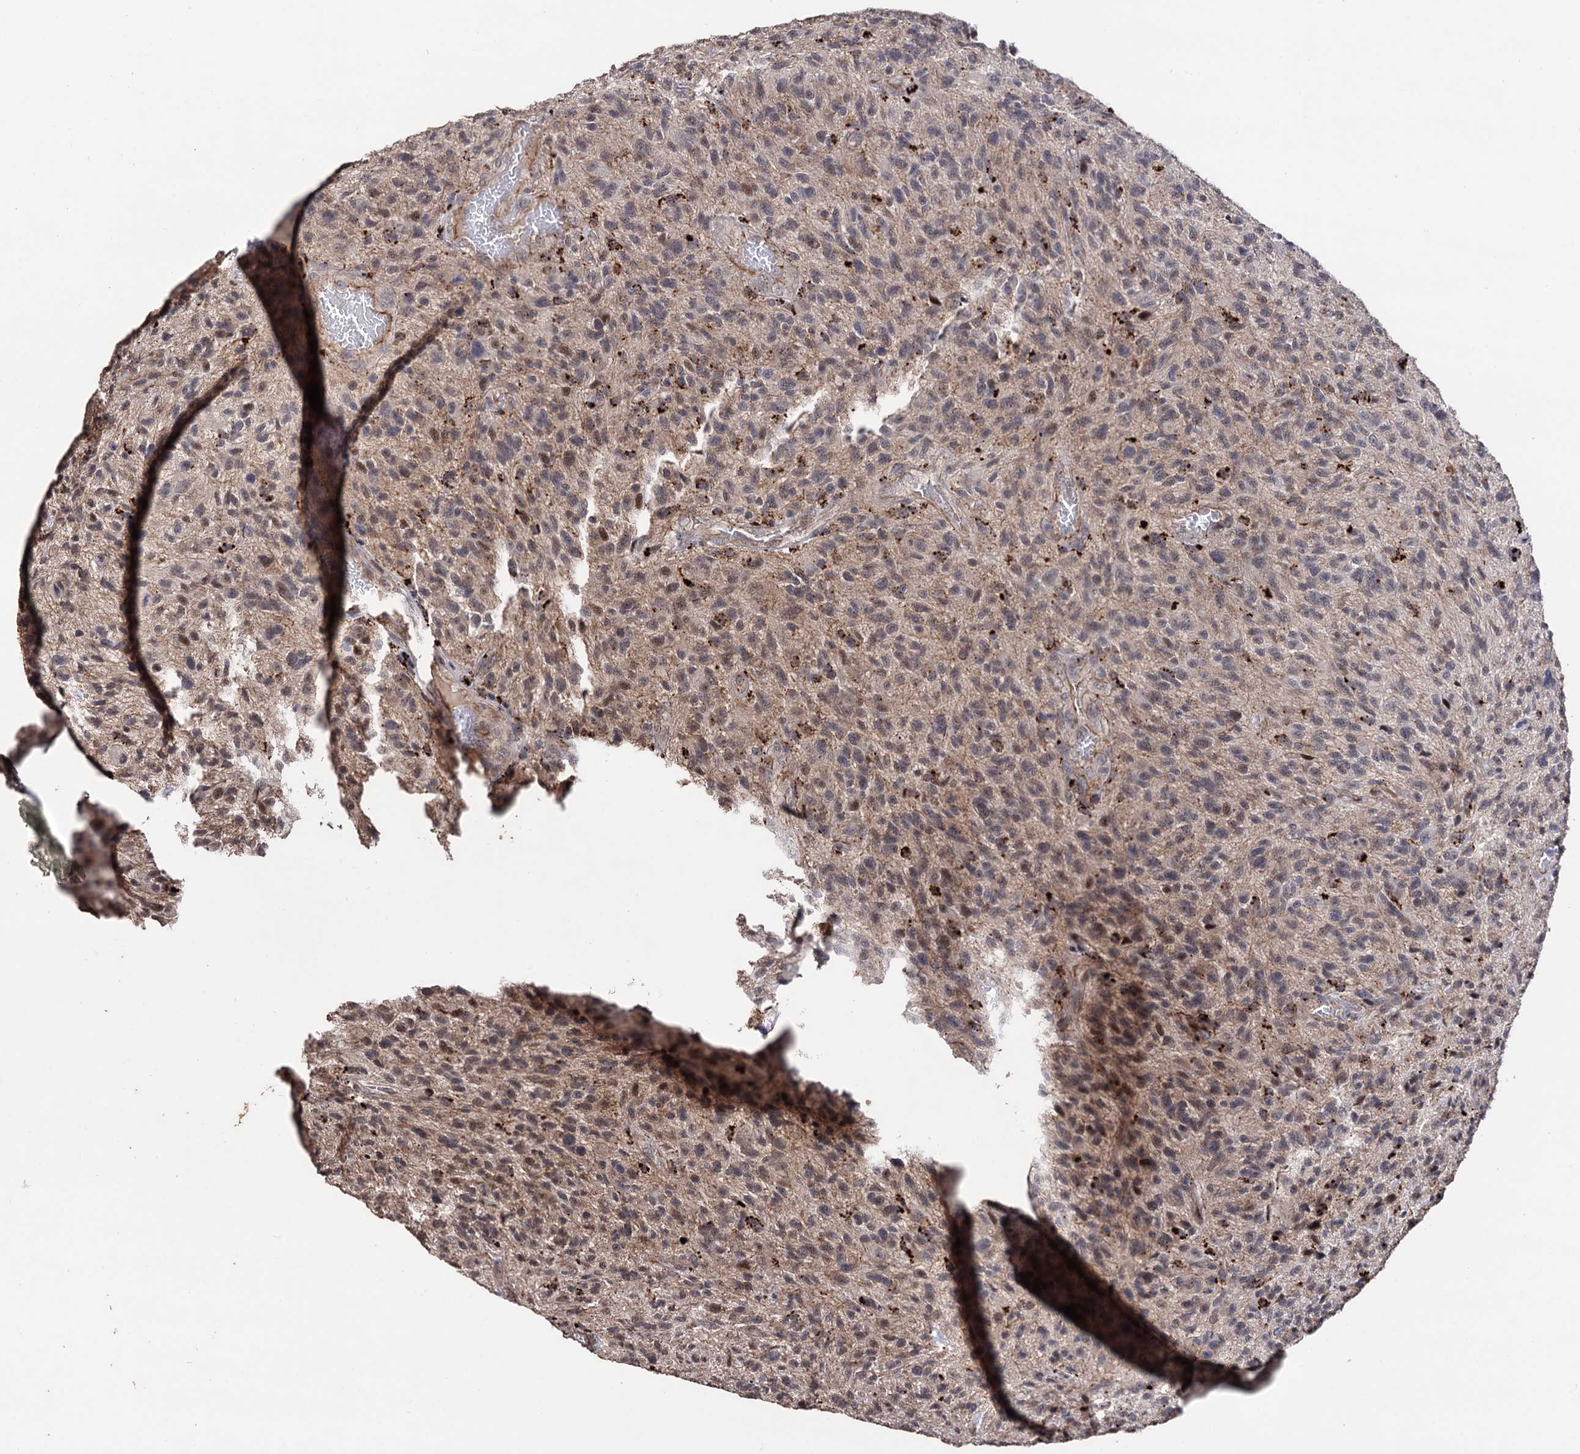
{"staining": {"intensity": "weak", "quantity": "<25%", "location": "nuclear"}, "tissue": "glioma", "cell_type": "Tumor cells", "image_type": "cancer", "snomed": [{"axis": "morphology", "description": "Glioma, malignant, High grade"}, {"axis": "topography", "description": "Brain"}], "caption": "IHC of human glioma demonstrates no expression in tumor cells.", "gene": "MICAL2", "patient": {"sex": "male", "age": 47}}